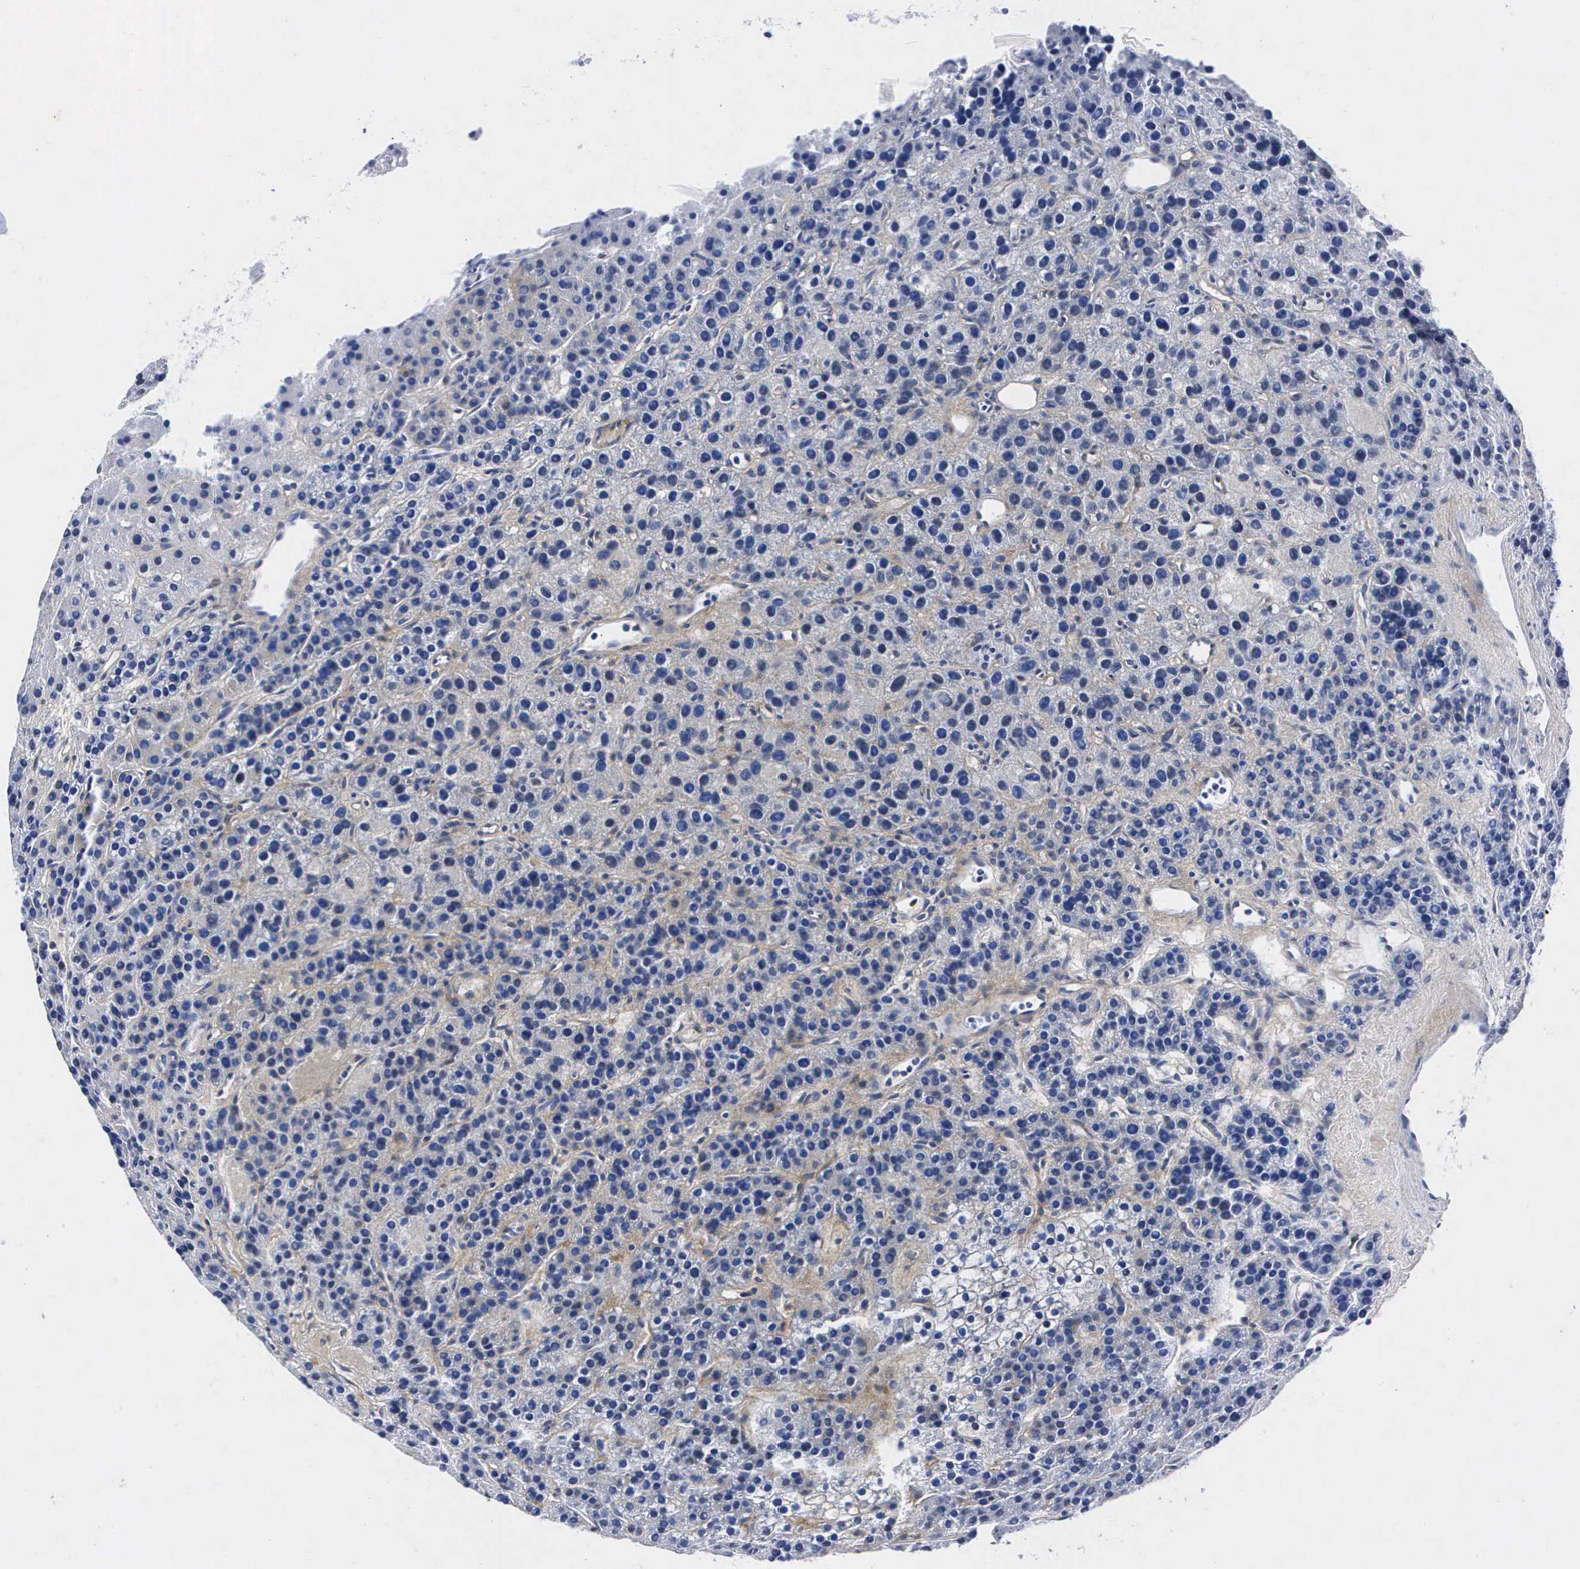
{"staining": {"intensity": "negative", "quantity": "none", "location": "none"}, "tissue": "parathyroid gland", "cell_type": "Glandular cells", "image_type": "normal", "snomed": [{"axis": "morphology", "description": "Normal tissue, NOS"}, {"axis": "topography", "description": "Parathyroid gland"}], "caption": "The immunohistochemistry micrograph has no significant expression in glandular cells of parathyroid gland. (DAB (3,3'-diaminobenzidine) immunohistochemistry, high magnification).", "gene": "ENO2", "patient": {"sex": "female", "age": 64}}